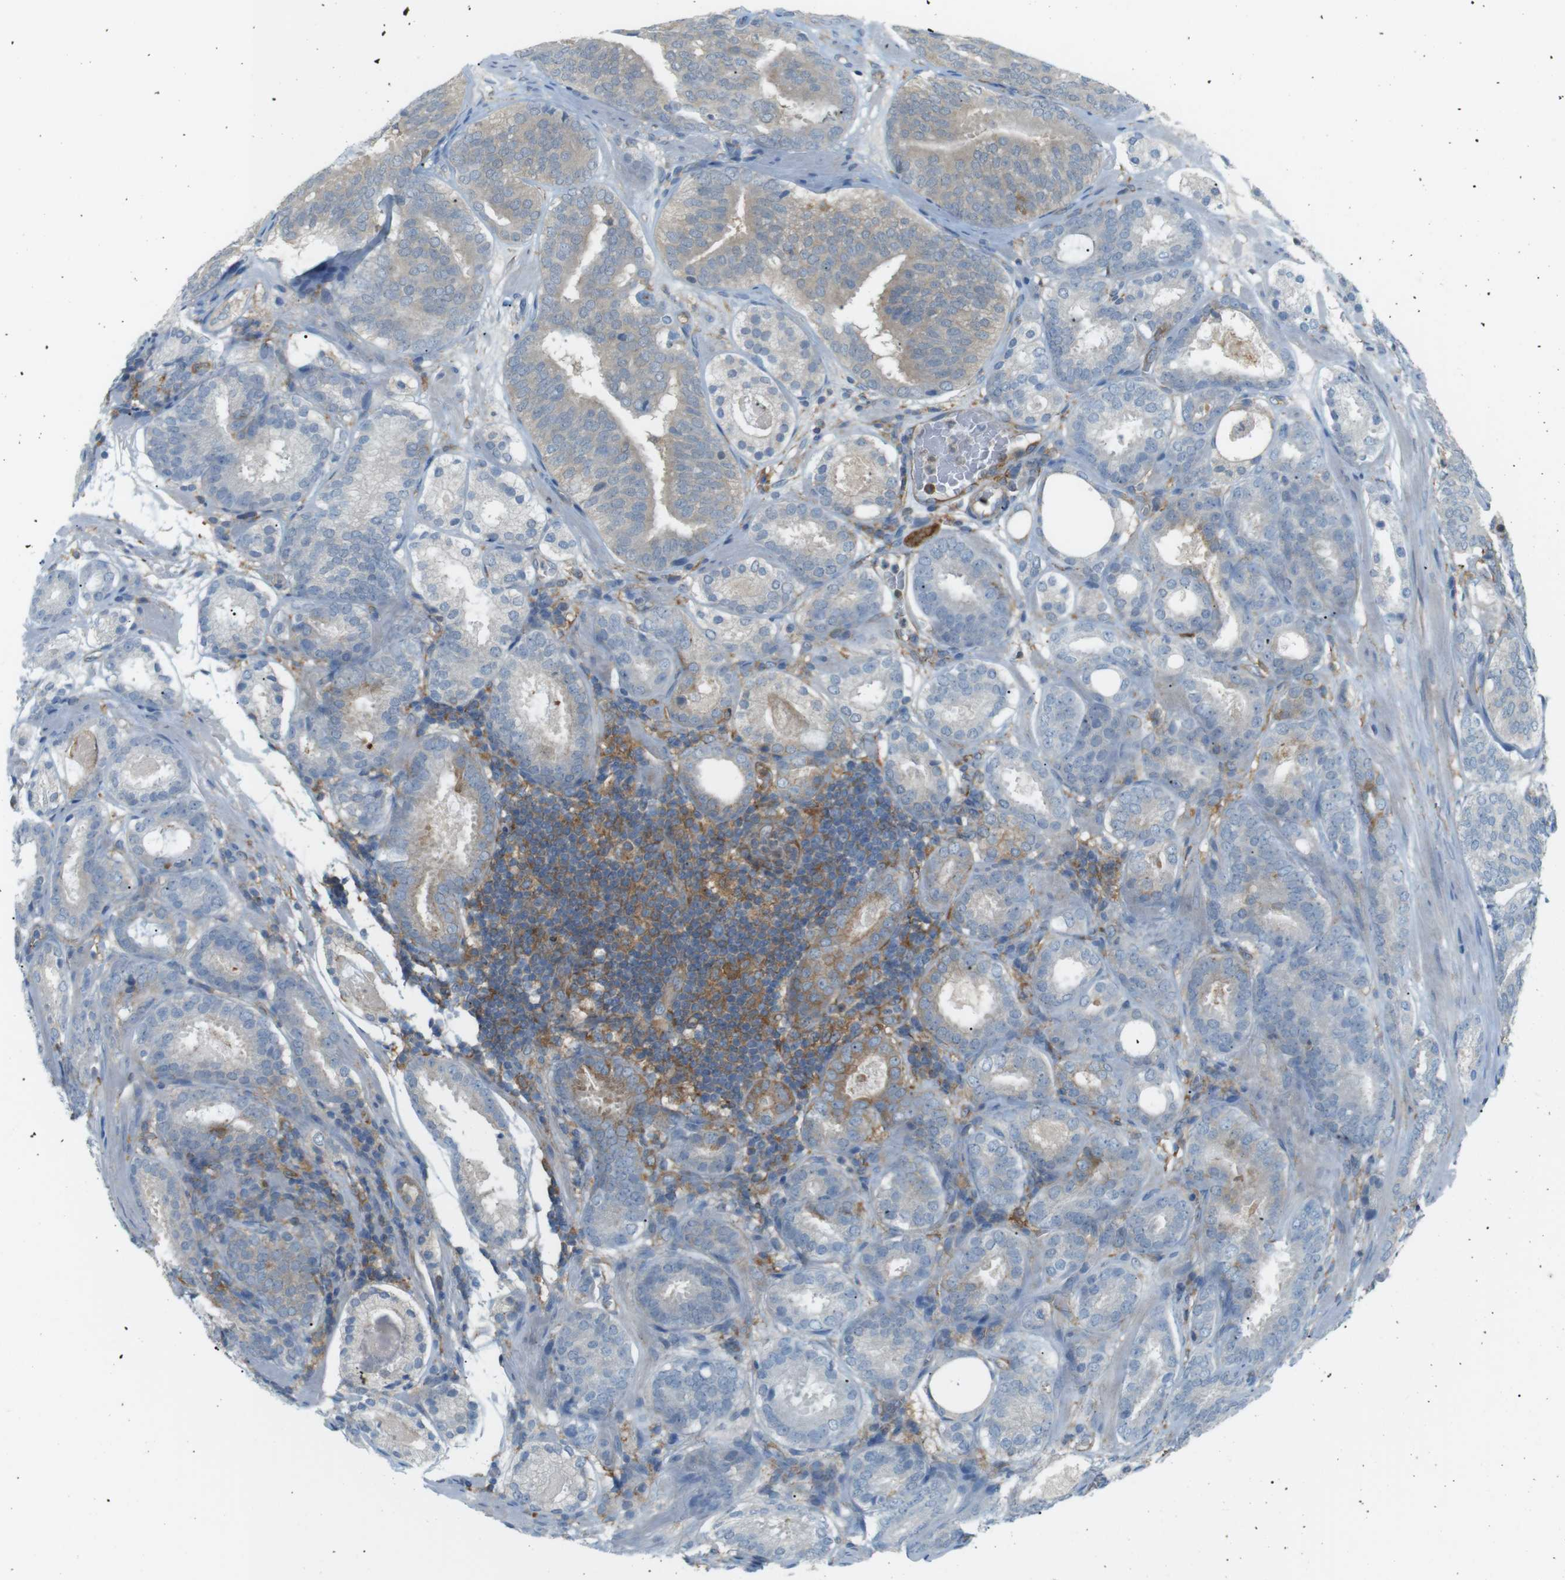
{"staining": {"intensity": "weak", "quantity": "25%-75%", "location": "cytoplasmic/membranous"}, "tissue": "prostate cancer", "cell_type": "Tumor cells", "image_type": "cancer", "snomed": [{"axis": "morphology", "description": "Adenocarcinoma, Low grade"}, {"axis": "topography", "description": "Prostate"}], "caption": "Prostate cancer tissue demonstrates weak cytoplasmic/membranous expression in approximately 25%-75% of tumor cells, visualized by immunohistochemistry. The protein is stained brown, and the nuclei are stained in blue (DAB (3,3'-diaminobenzidine) IHC with brightfield microscopy, high magnification).", "gene": "PEPD", "patient": {"sex": "male", "age": 69}}